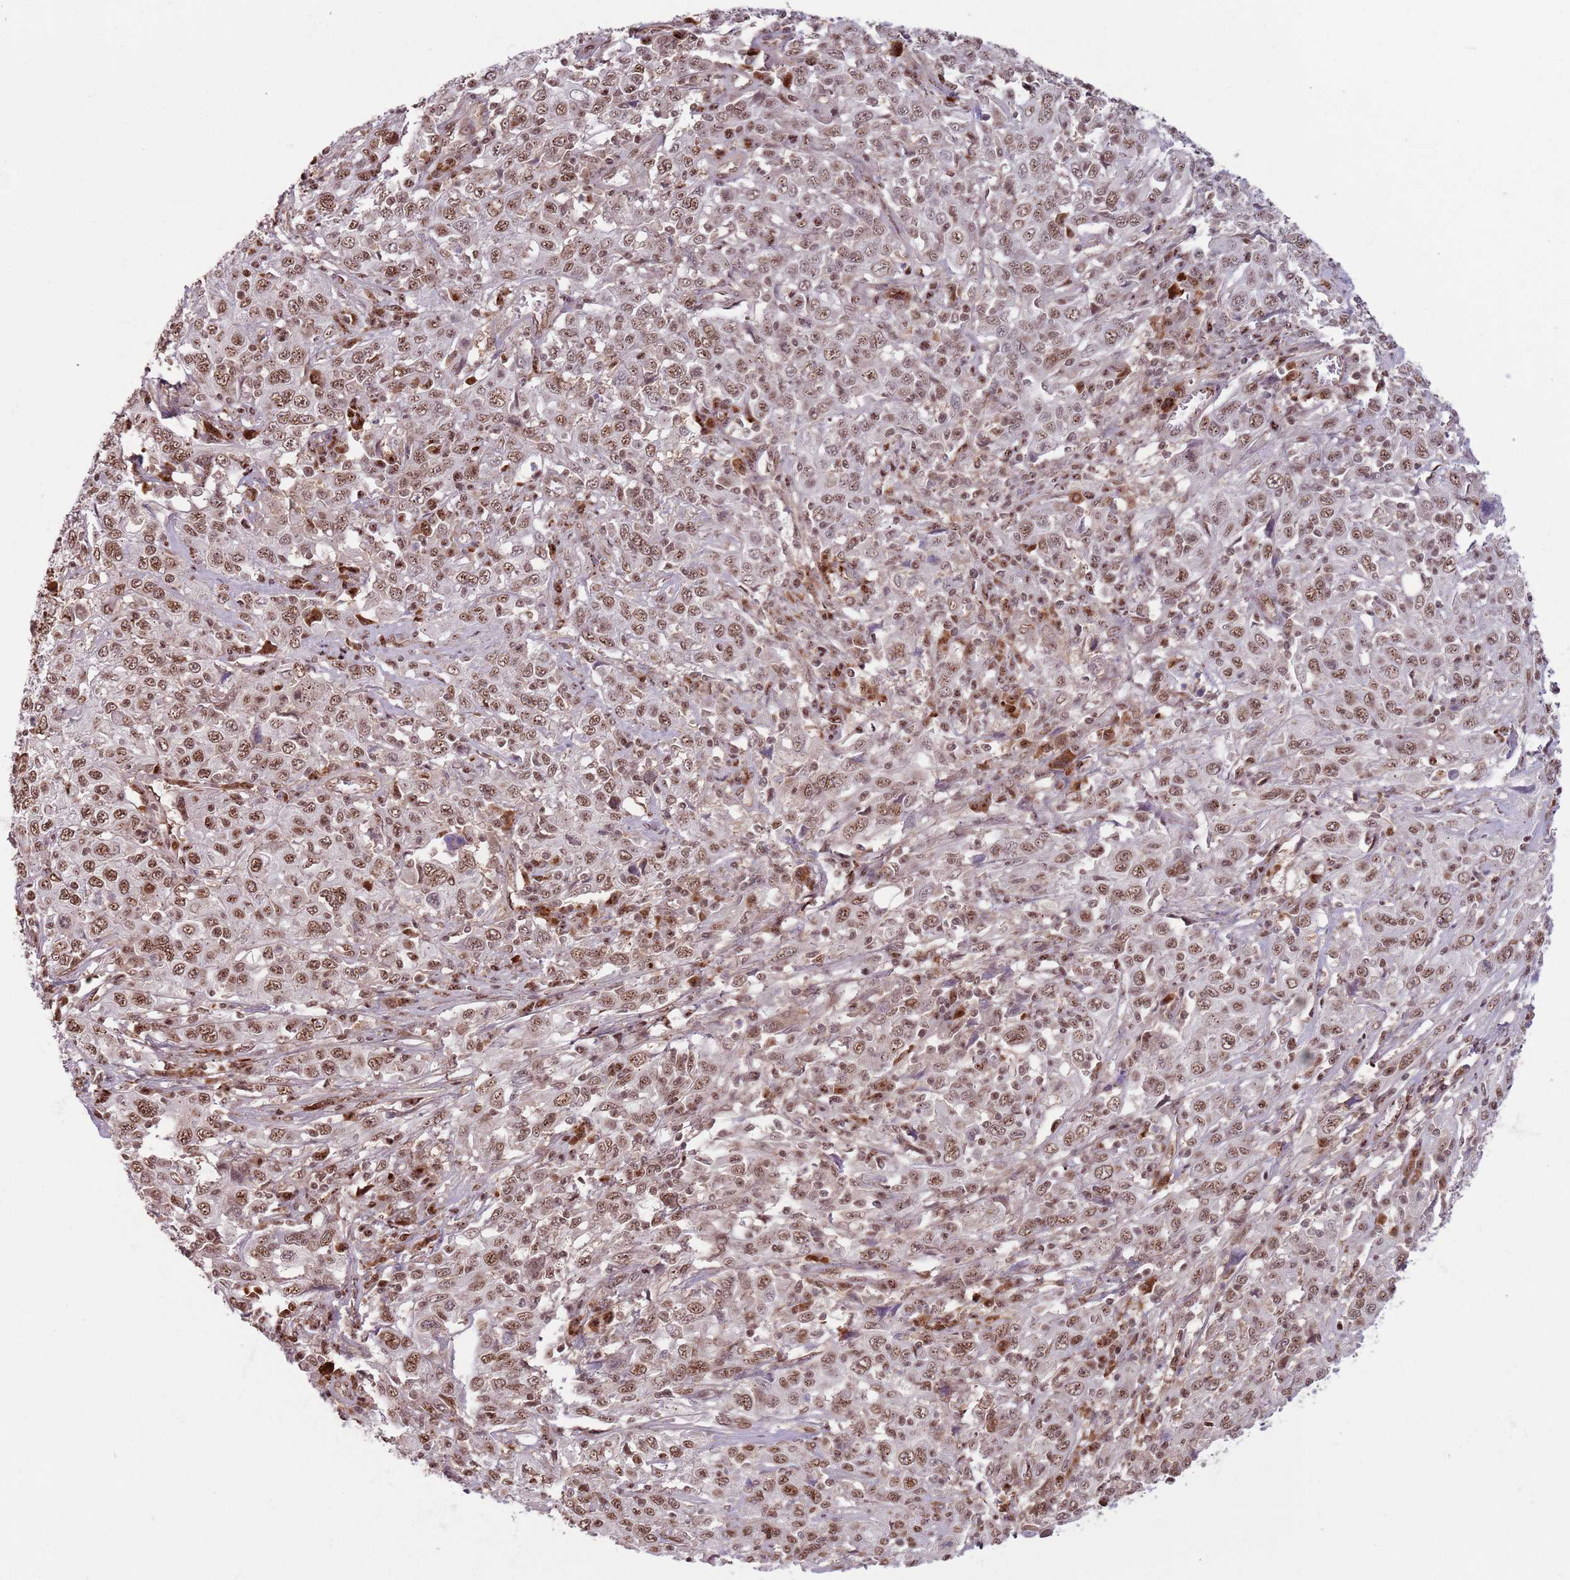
{"staining": {"intensity": "moderate", "quantity": ">75%", "location": "nuclear"}, "tissue": "cervical cancer", "cell_type": "Tumor cells", "image_type": "cancer", "snomed": [{"axis": "morphology", "description": "Squamous cell carcinoma, NOS"}, {"axis": "topography", "description": "Cervix"}], "caption": "Protein staining displays moderate nuclear positivity in about >75% of tumor cells in cervical cancer.", "gene": "SIPA1L3", "patient": {"sex": "female", "age": 46}}